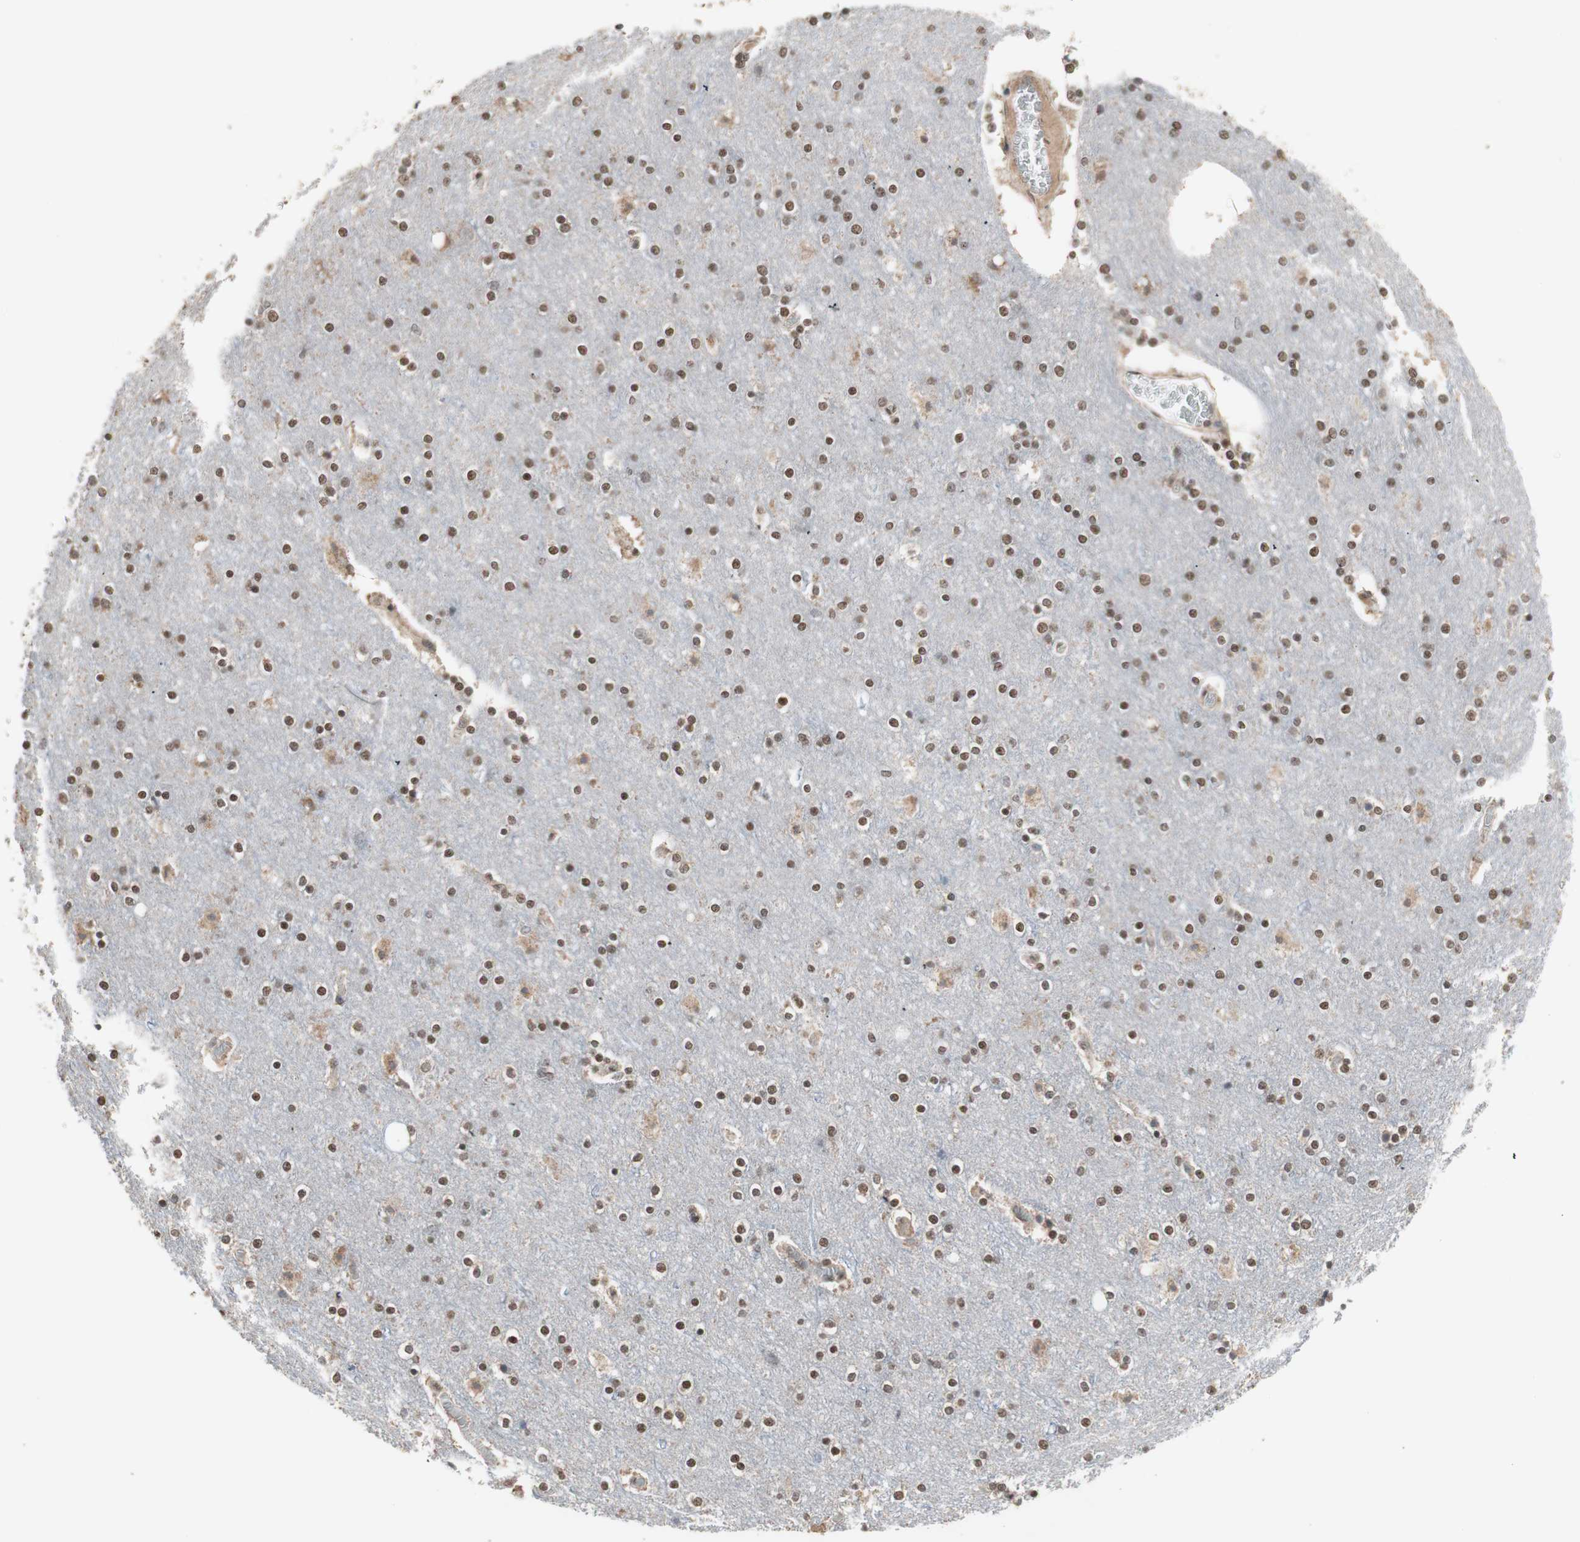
{"staining": {"intensity": "weak", "quantity": "25%-75%", "location": "nuclear"}, "tissue": "cerebral cortex", "cell_type": "Endothelial cells", "image_type": "normal", "snomed": [{"axis": "morphology", "description": "Normal tissue, NOS"}, {"axis": "topography", "description": "Cerebral cortex"}], "caption": "About 25%-75% of endothelial cells in normal human cerebral cortex exhibit weak nuclear protein expression as visualized by brown immunohistochemical staining.", "gene": "ZHX2", "patient": {"sex": "female", "age": 54}}